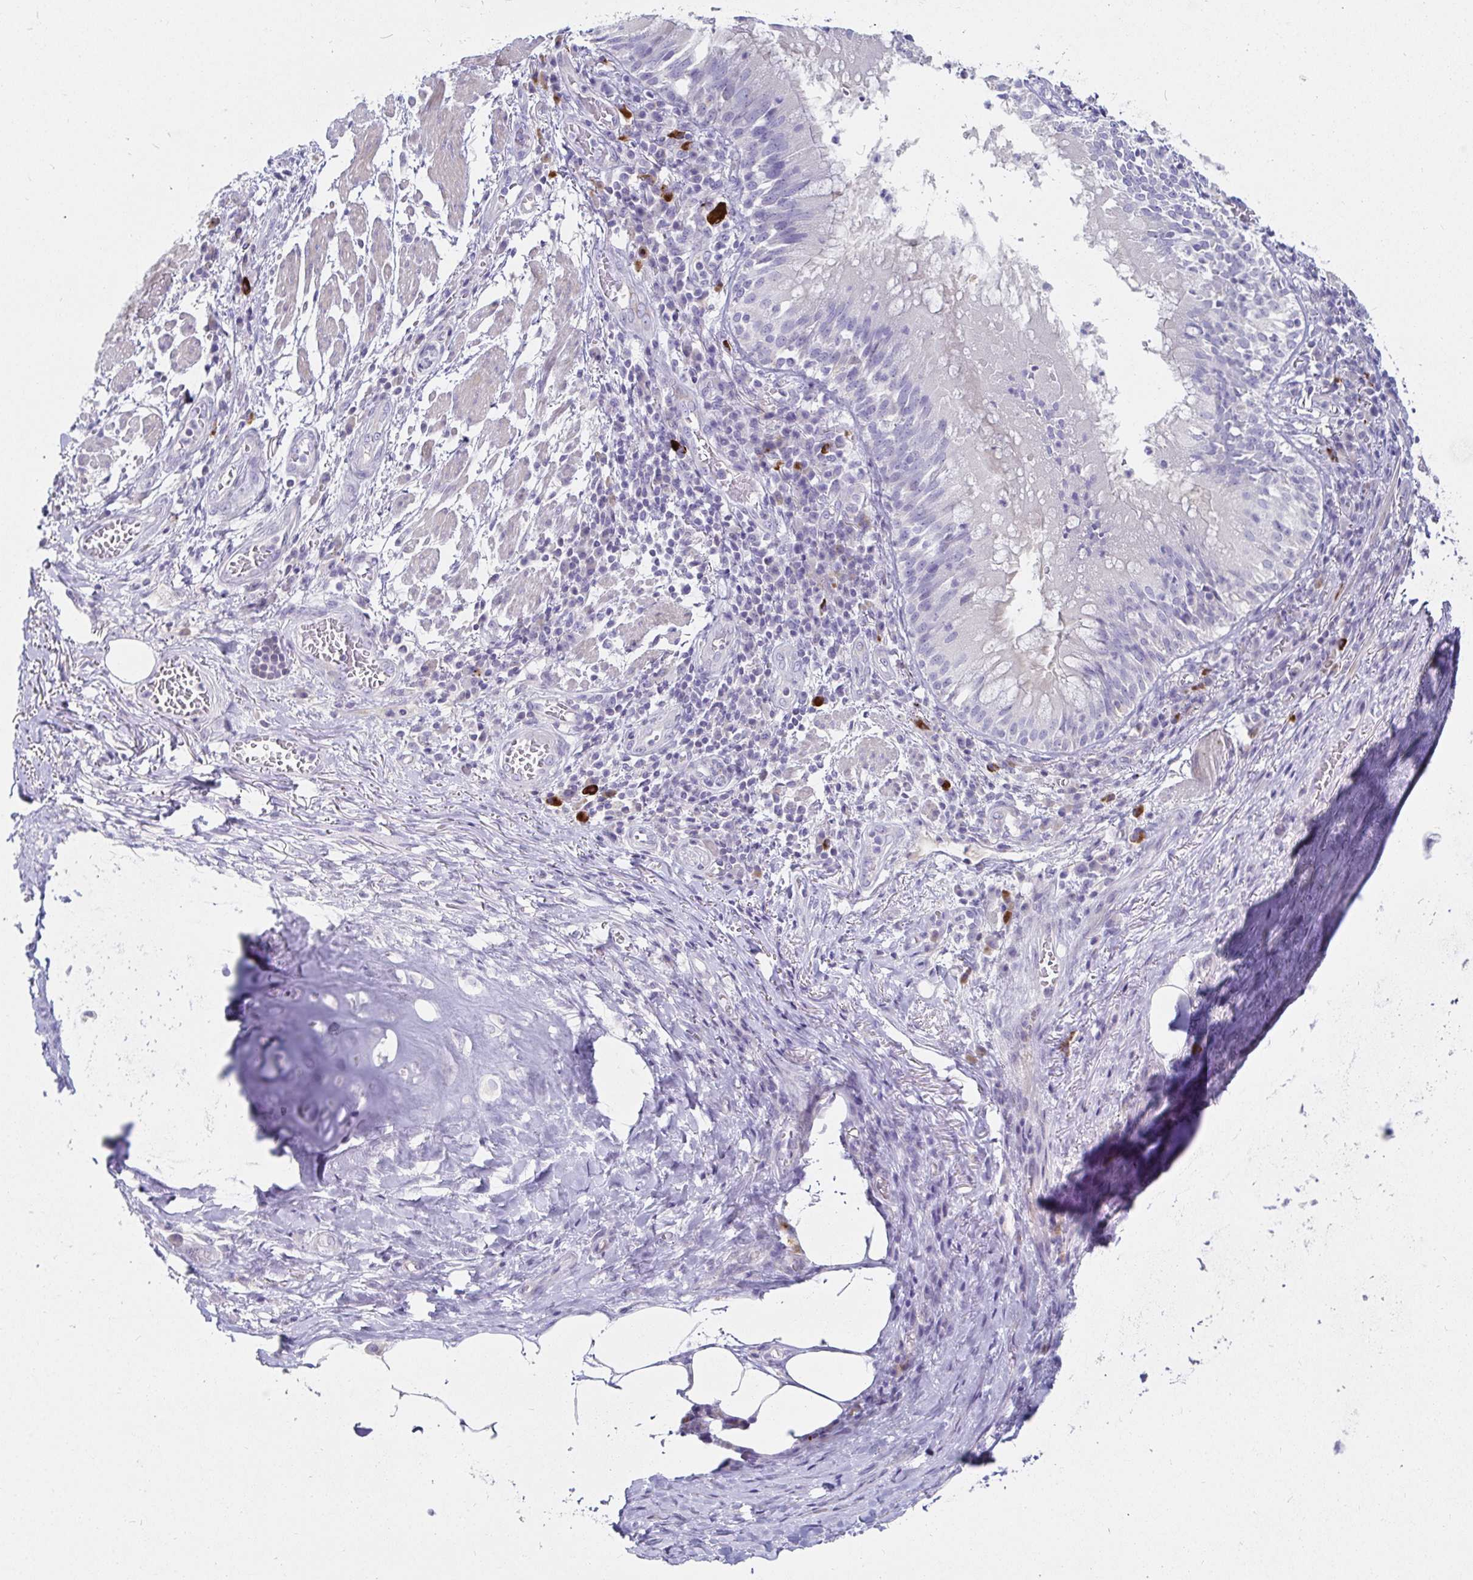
{"staining": {"intensity": "negative", "quantity": "none", "location": "none"}, "tissue": "soft tissue", "cell_type": "Chondrocytes", "image_type": "normal", "snomed": [{"axis": "morphology", "description": "Normal tissue, NOS"}, {"axis": "topography", "description": "Lymph node"}, {"axis": "topography", "description": "Bronchus"}], "caption": "A high-resolution image shows immunohistochemistry (IHC) staining of normal soft tissue, which demonstrates no significant staining in chondrocytes.", "gene": "C4orf17", "patient": {"sex": "male", "age": 56}}